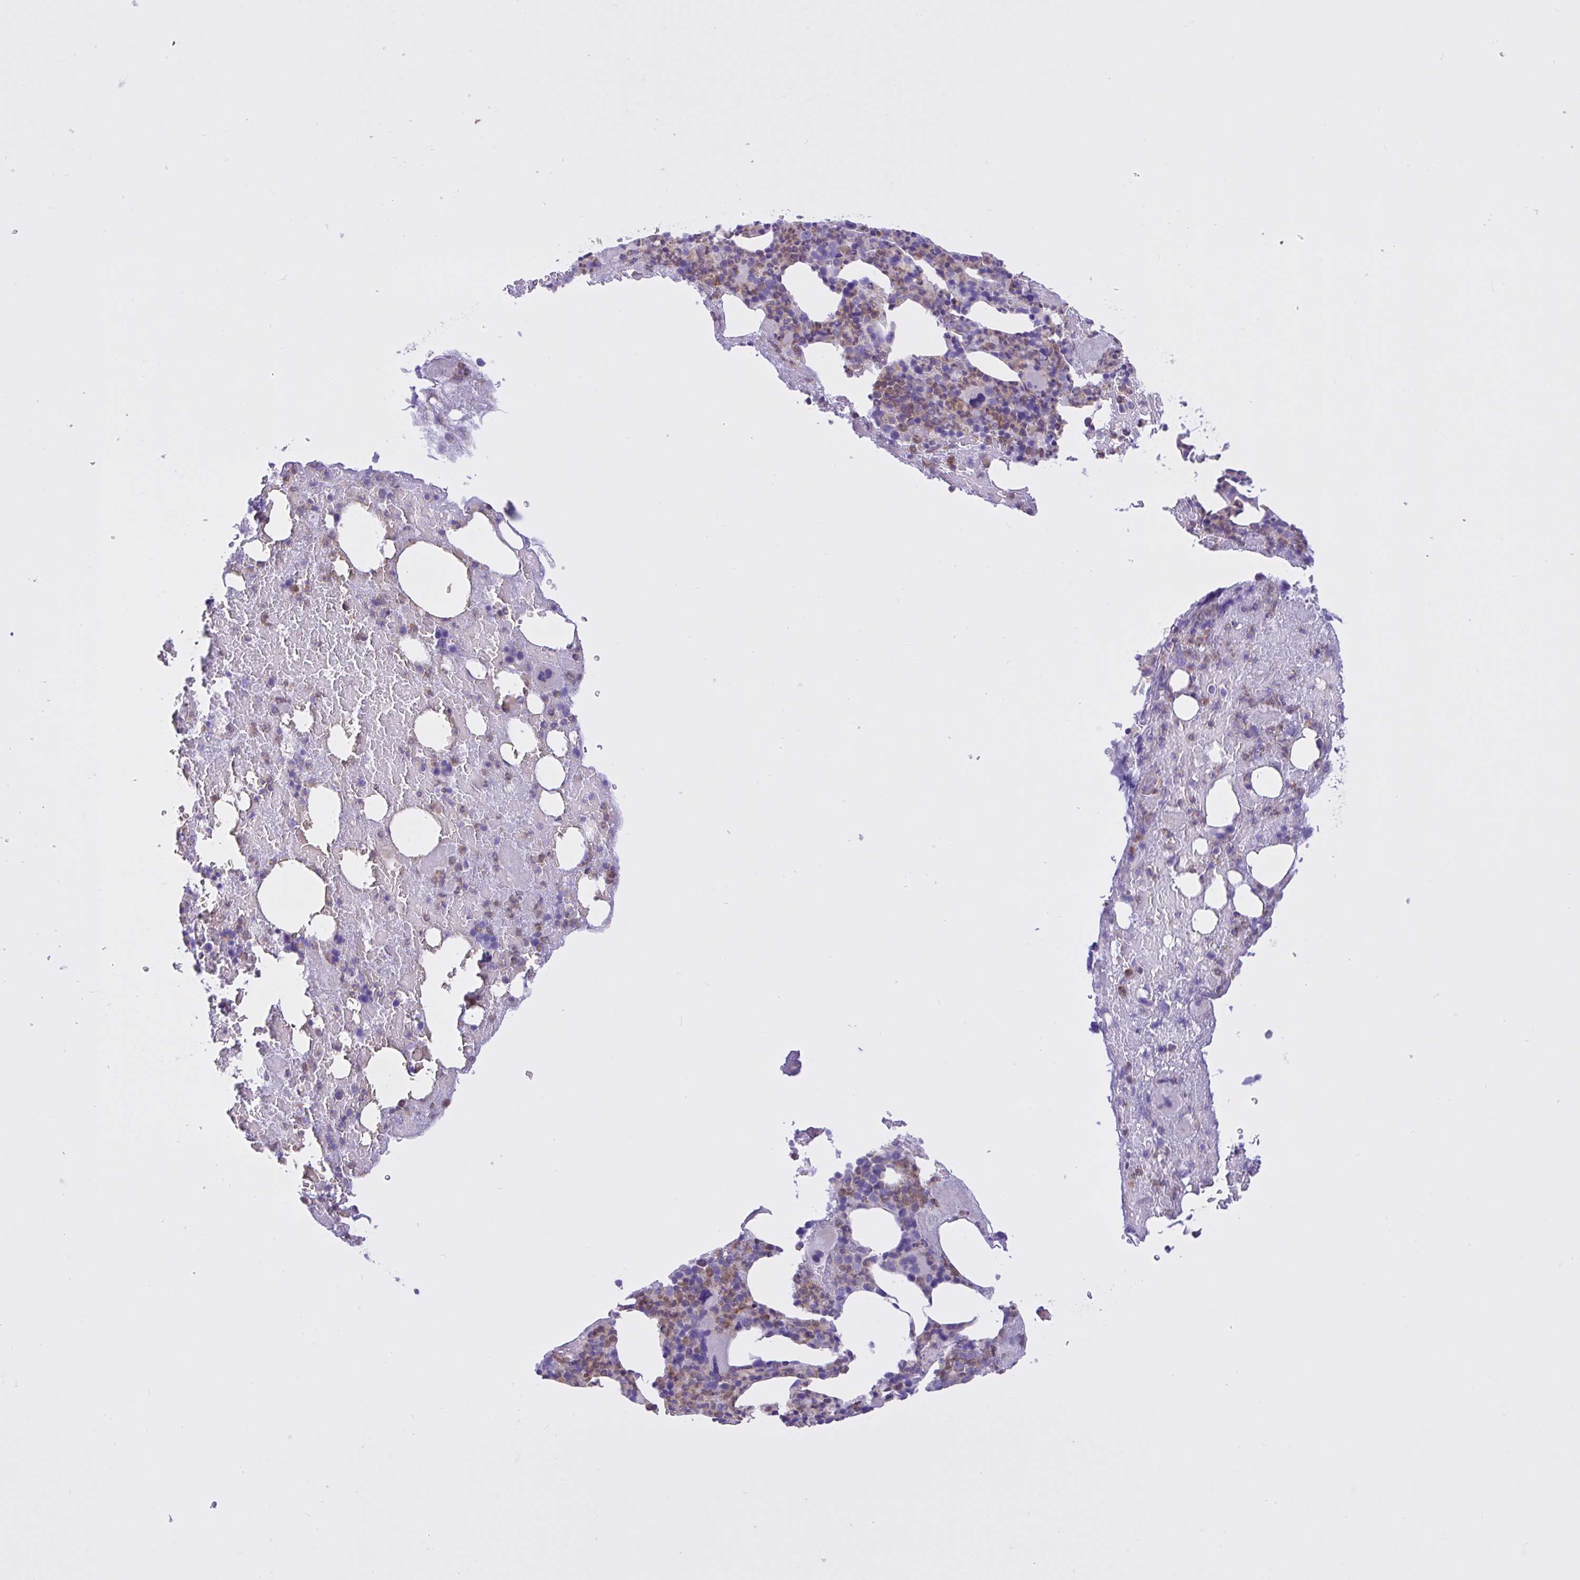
{"staining": {"intensity": "moderate", "quantity": "<25%", "location": "cytoplasmic/membranous"}, "tissue": "bone marrow", "cell_type": "Hematopoietic cells", "image_type": "normal", "snomed": [{"axis": "morphology", "description": "Normal tissue, NOS"}, {"axis": "topography", "description": "Bone marrow"}], "caption": "This is a photomicrograph of immunohistochemistry (IHC) staining of normal bone marrow, which shows moderate staining in the cytoplasmic/membranous of hematopoietic cells.", "gene": "OR51M1", "patient": {"sex": "female", "age": 59}}